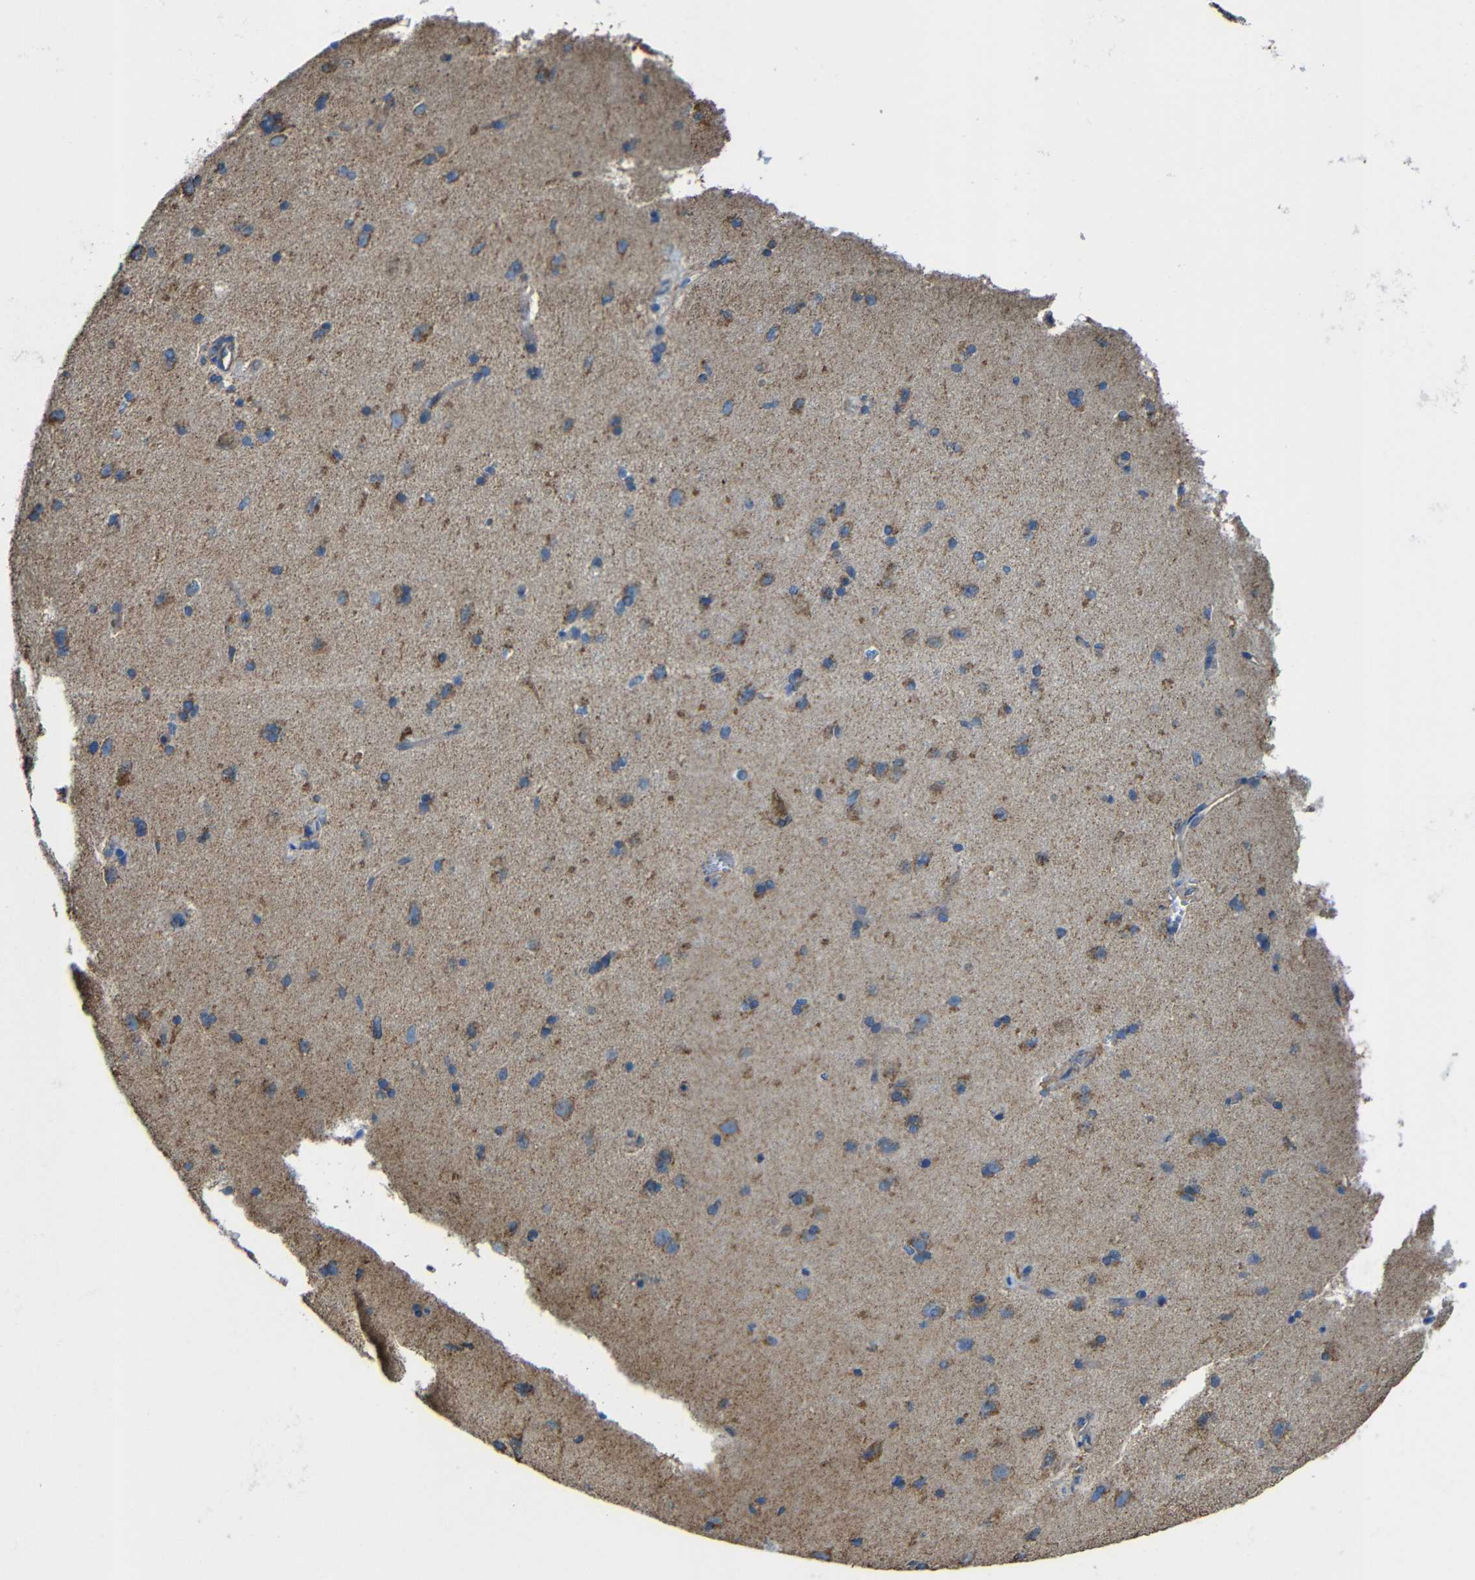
{"staining": {"intensity": "weak", "quantity": ">75%", "location": "cytoplasmic/membranous"}, "tissue": "cerebral cortex", "cell_type": "Endothelial cells", "image_type": "normal", "snomed": [{"axis": "morphology", "description": "Normal tissue, NOS"}, {"axis": "topography", "description": "Cerebral cortex"}], "caption": "Endothelial cells exhibit weak cytoplasmic/membranous positivity in approximately >75% of cells in normal cerebral cortex. The protein is shown in brown color, while the nuclei are stained blue.", "gene": "INTS6L", "patient": {"sex": "male", "age": 62}}